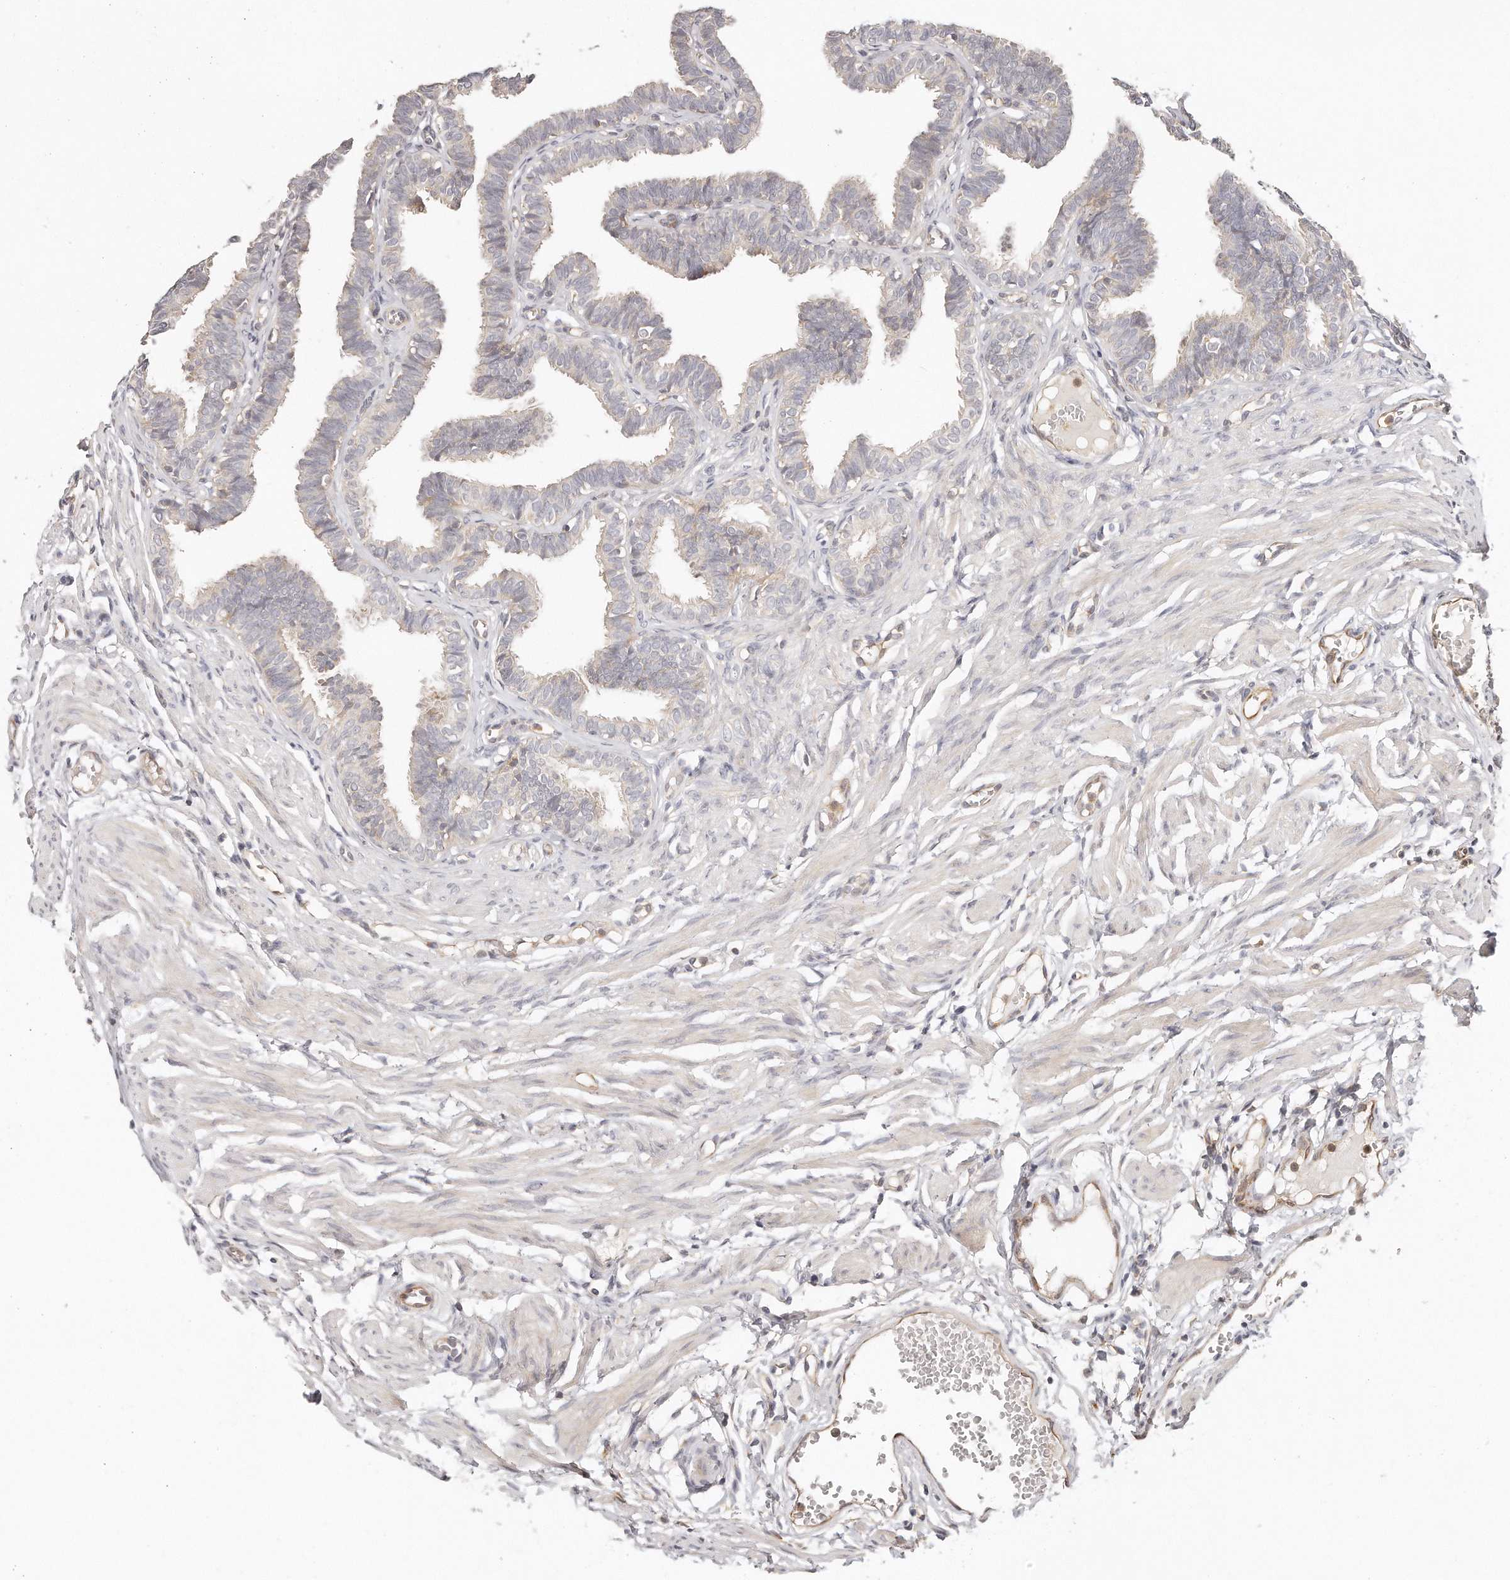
{"staining": {"intensity": "weak", "quantity": "<25%", "location": "cytoplasmic/membranous"}, "tissue": "fallopian tube", "cell_type": "Glandular cells", "image_type": "normal", "snomed": [{"axis": "morphology", "description": "Normal tissue, NOS"}, {"axis": "topography", "description": "Fallopian tube"}, {"axis": "topography", "description": "Ovary"}], "caption": "Benign fallopian tube was stained to show a protein in brown. There is no significant expression in glandular cells.", "gene": "TTLL4", "patient": {"sex": "female", "age": 23}}